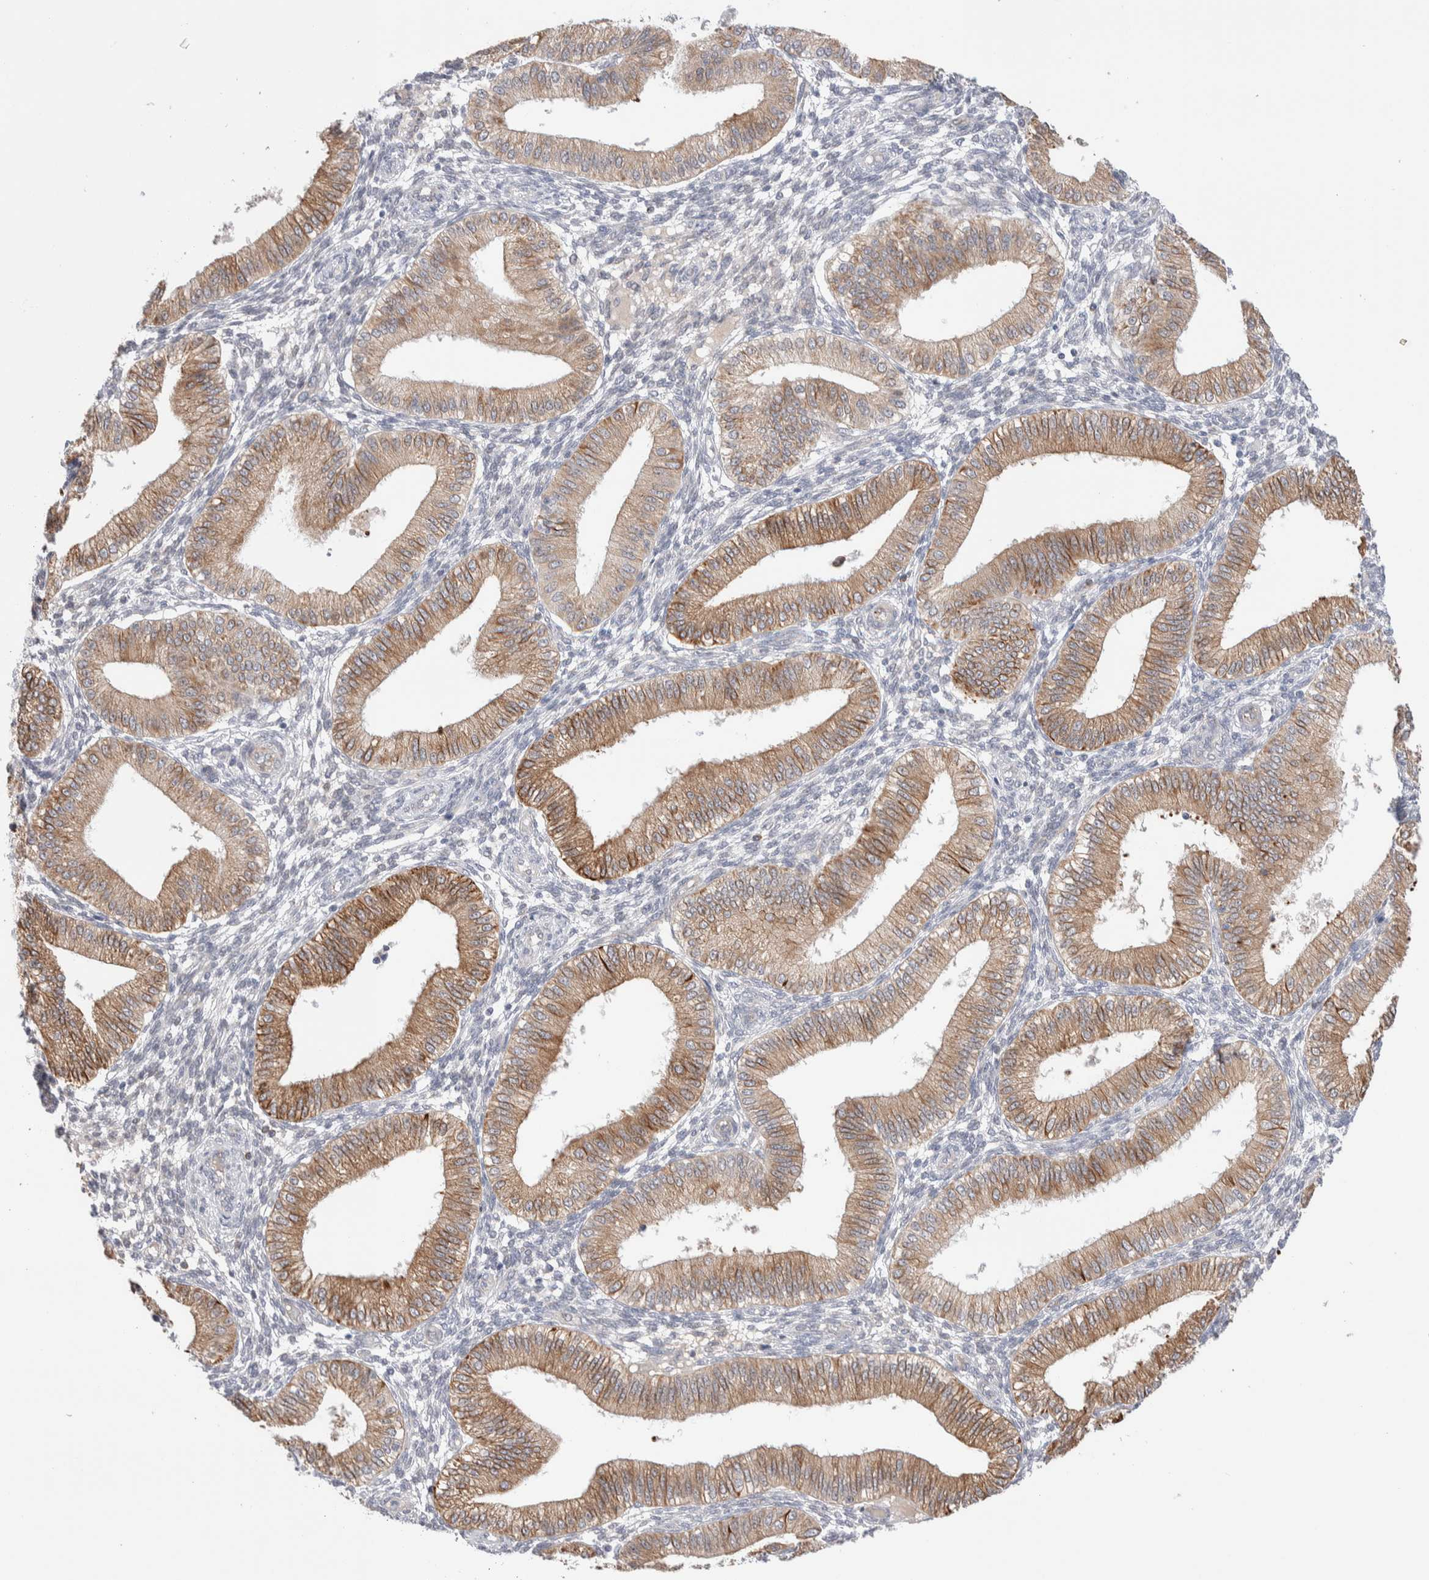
{"staining": {"intensity": "negative", "quantity": "none", "location": "none"}, "tissue": "endometrium", "cell_type": "Cells in endometrial stroma", "image_type": "normal", "snomed": [{"axis": "morphology", "description": "Normal tissue, NOS"}, {"axis": "topography", "description": "Endometrium"}], "caption": "Immunohistochemical staining of normal endometrium displays no significant positivity in cells in endometrial stroma.", "gene": "C1orf112", "patient": {"sex": "female", "age": 39}}